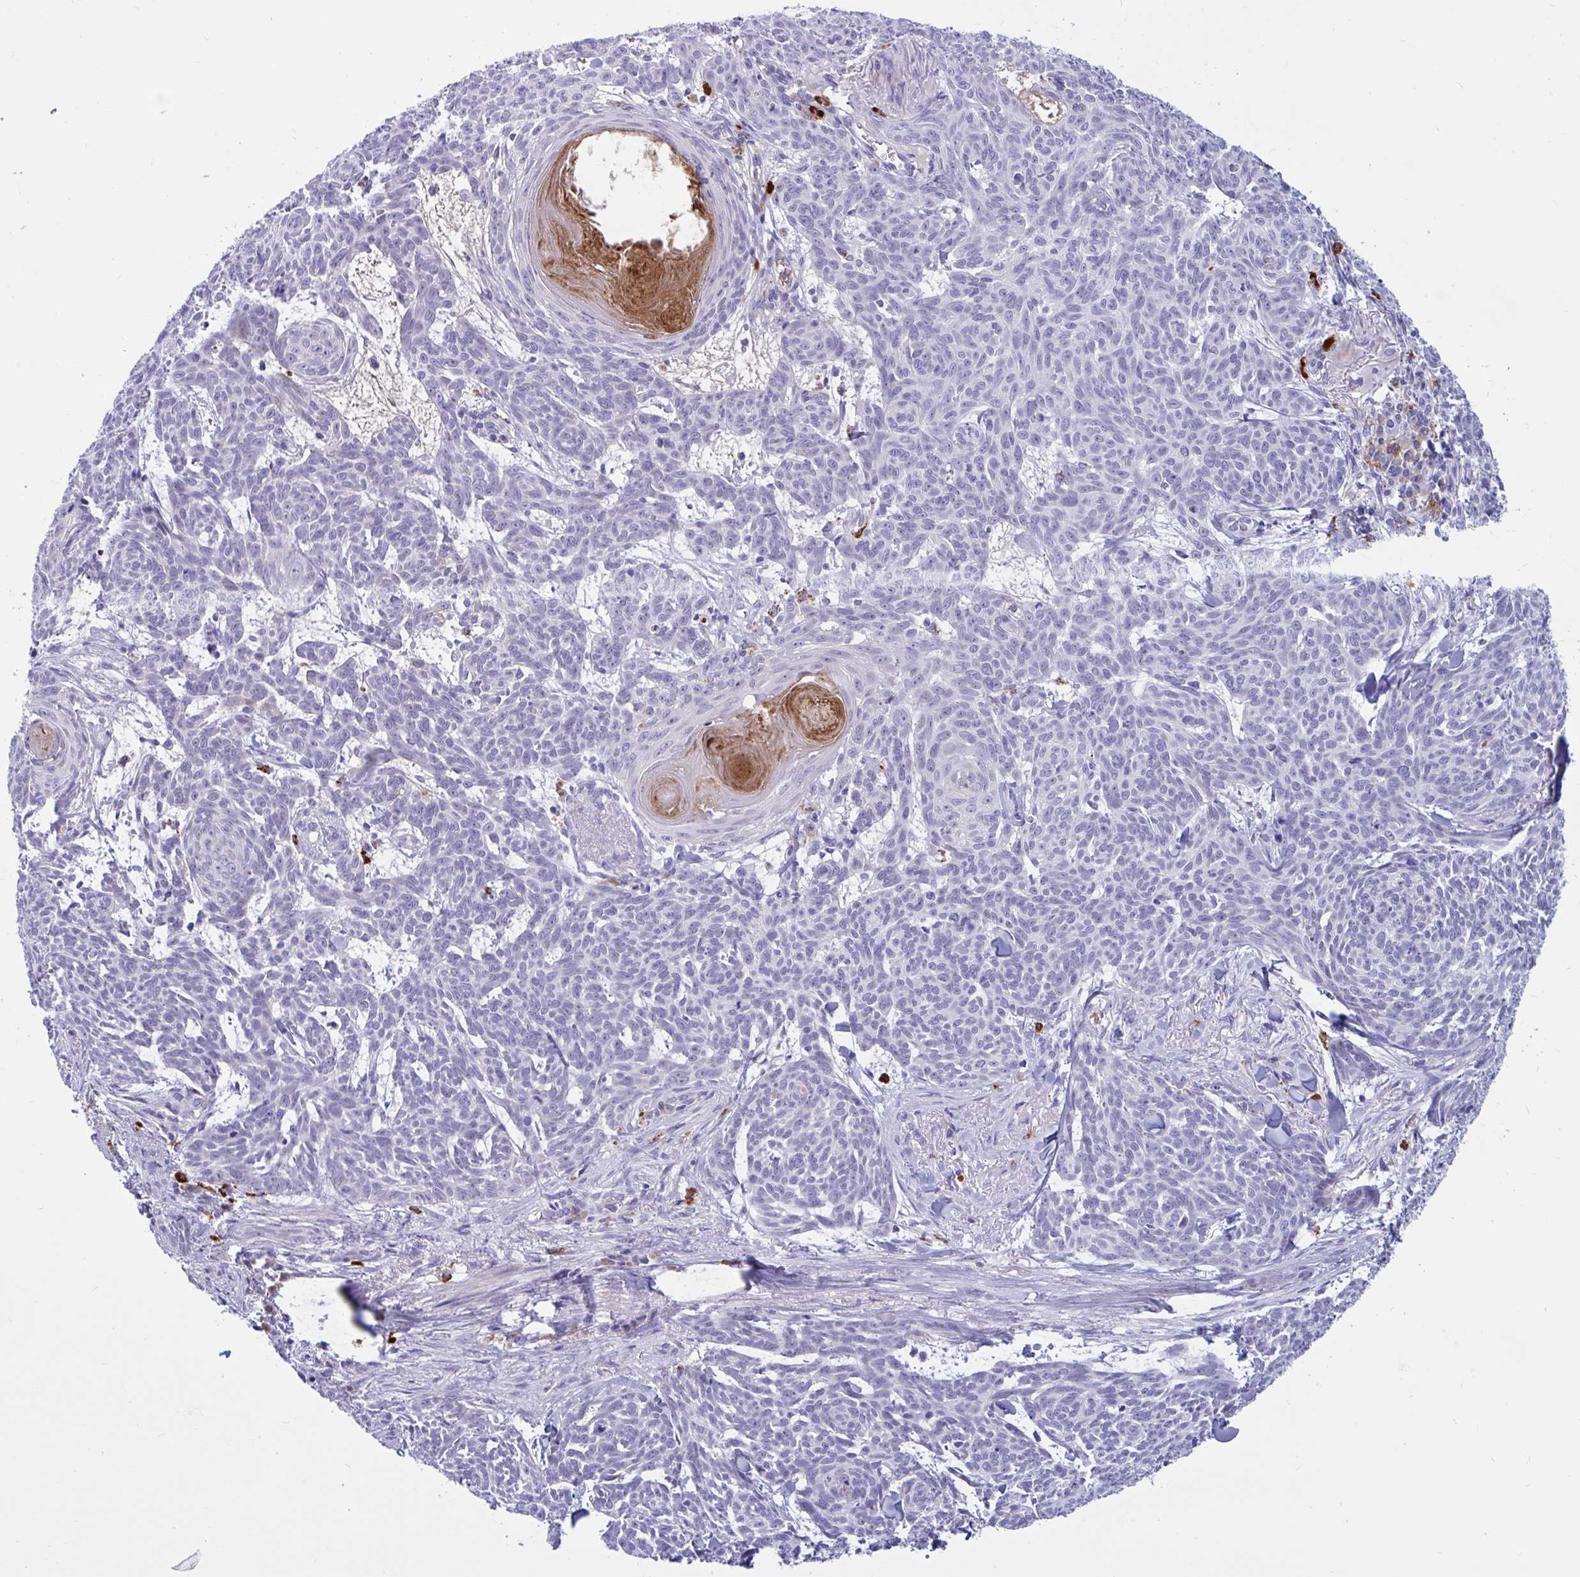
{"staining": {"intensity": "negative", "quantity": "none", "location": "none"}, "tissue": "skin cancer", "cell_type": "Tumor cells", "image_type": "cancer", "snomed": [{"axis": "morphology", "description": "Basal cell carcinoma"}, {"axis": "topography", "description": "Skin"}], "caption": "This is an immunohistochemistry histopathology image of basal cell carcinoma (skin). There is no staining in tumor cells.", "gene": "FAM219B", "patient": {"sex": "female", "age": 93}}